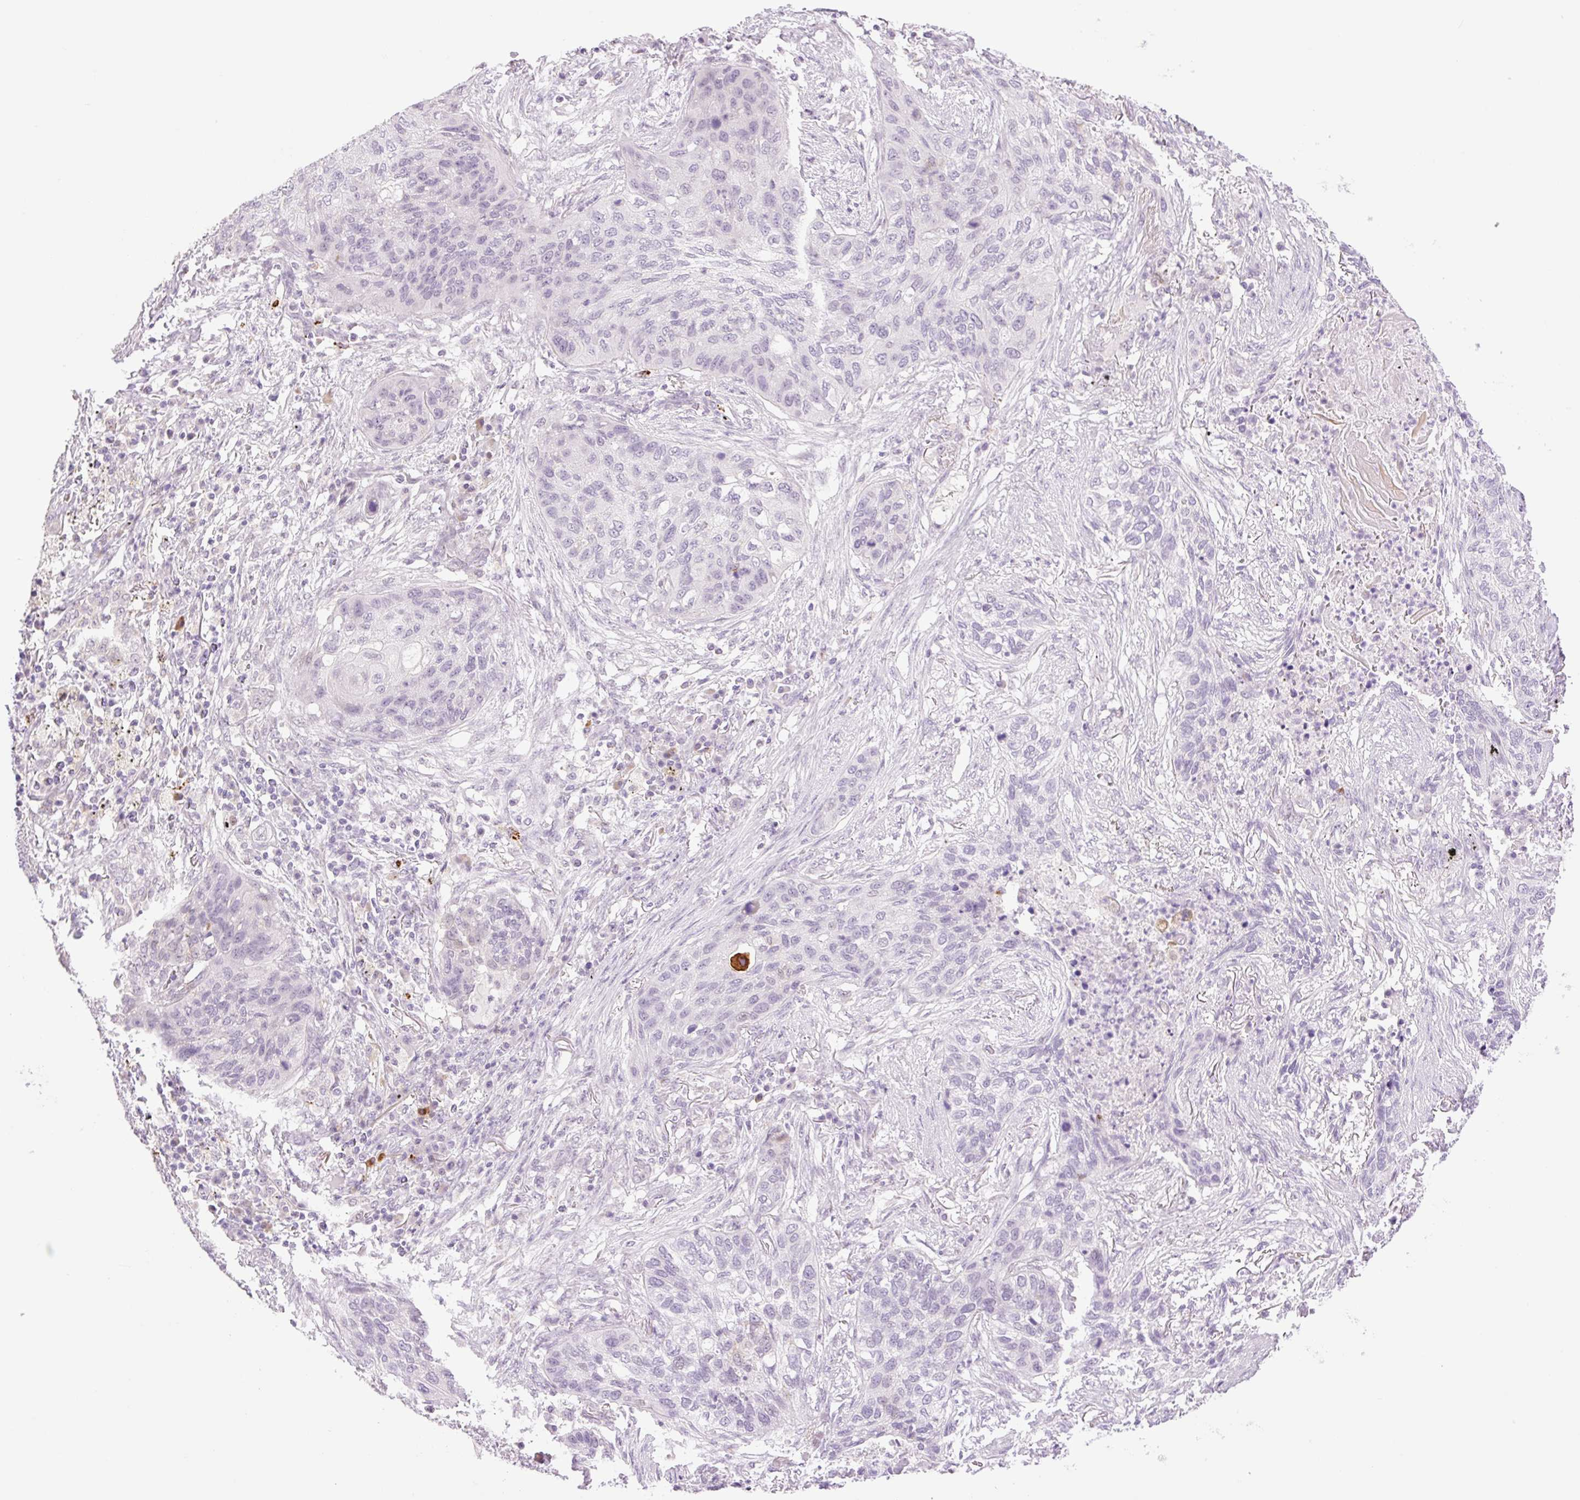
{"staining": {"intensity": "negative", "quantity": "none", "location": "none"}, "tissue": "lung cancer", "cell_type": "Tumor cells", "image_type": "cancer", "snomed": [{"axis": "morphology", "description": "Squamous cell carcinoma, NOS"}, {"axis": "topography", "description": "Lung"}], "caption": "IHC histopathology image of neoplastic tissue: squamous cell carcinoma (lung) stained with DAB exhibits no significant protein staining in tumor cells. Nuclei are stained in blue.", "gene": "SPRYD4", "patient": {"sex": "female", "age": 63}}